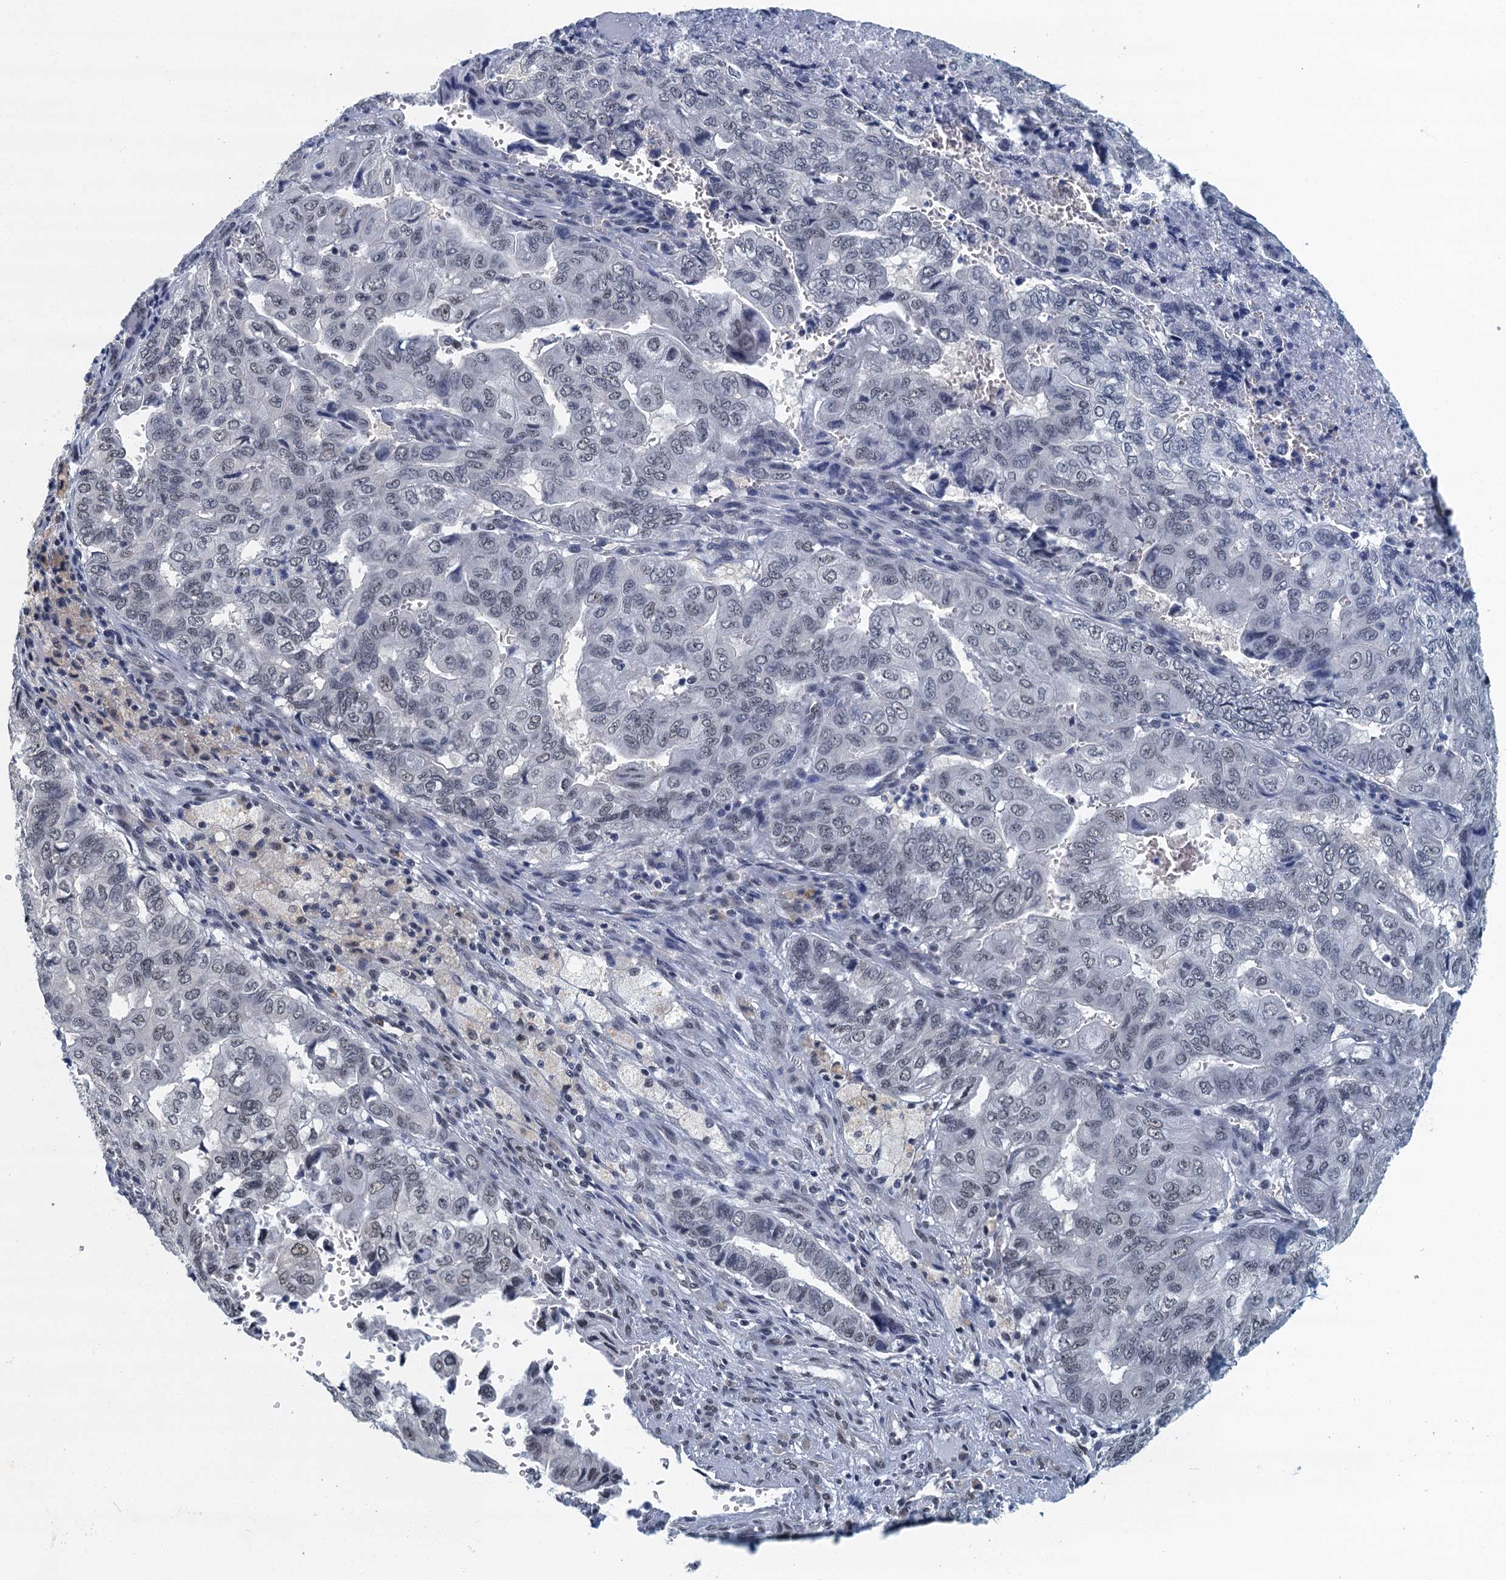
{"staining": {"intensity": "moderate", "quantity": "<25%", "location": "nuclear"}, "tissue": "pancreatic cancer", "cell_type": "Tumor cells", "image_type": "cancer", "snomed": [{"axis": "morphology", "description": "Adenocarcinoma, NOS"}, {"axis": "topography", "description": "Pancreas"}], "caption": "The micrograph reveals a brown stain indicating the presence of a protein in the nuclear of tumor cells in pancreatic cancer.", "gene": "GADL1", "patient": {"sex": "male", "age": 51}}